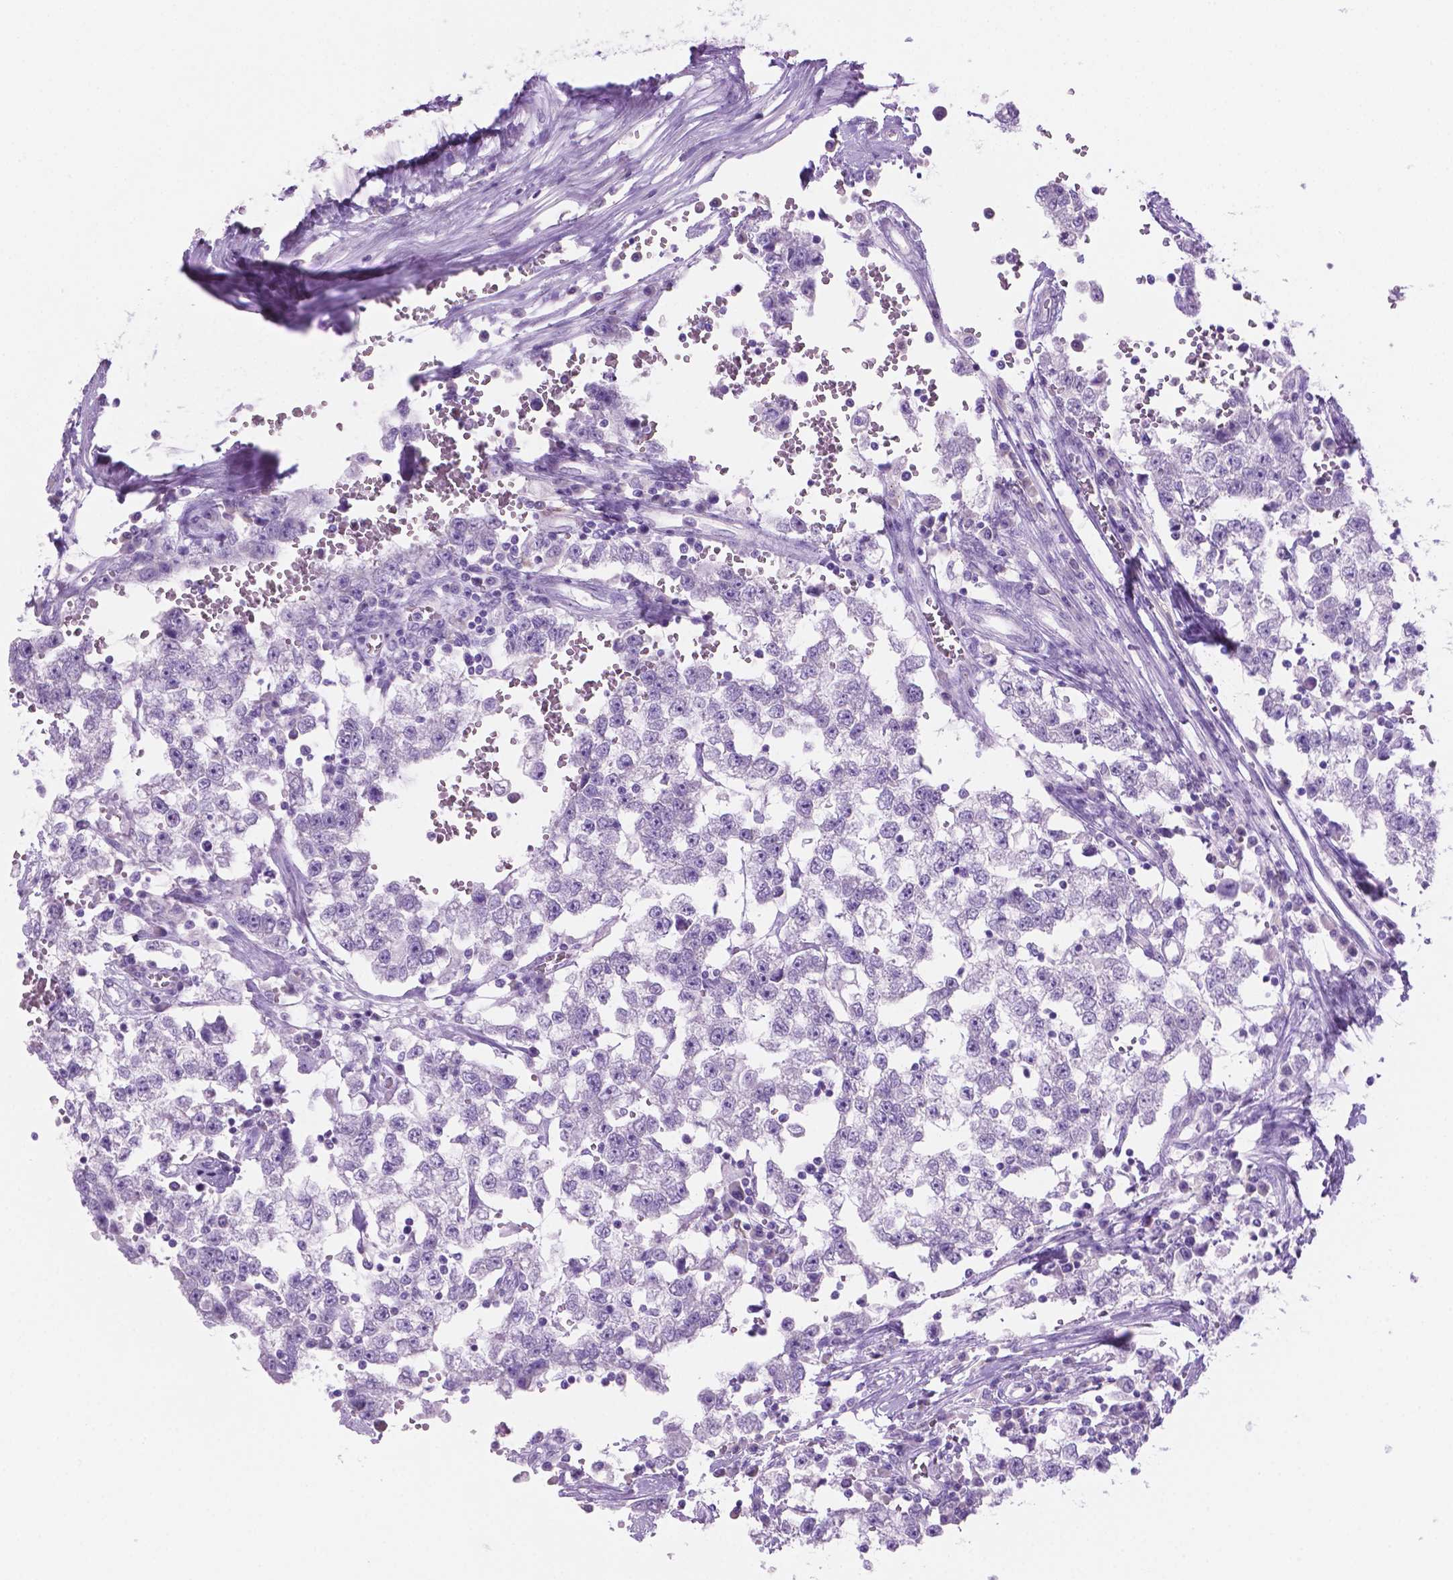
{"staining": {"intensity": "negative", "quantity": "none", "location": "none"}, "tissue": "testis cancer", "cell_type": "Tumor cells", "image_type": "cancer", "snomed": [{"axis": "morphology", "description": "Normal tissue, NOS"}, {"axis": "morphology", "description": "Seminoma, NOS"}, {"axis": "topography", "description": "Testis"}, {"axis": "topography", "description": "Epididymis"}], "caption": "IHC histopathology image of neoplastic tissue: testis seminoma stained with DAB shows no significant protein expression in tumor cells. (Brightfield microscopy of DAB (3,3'-diaminobenzidine) immunohistochemistry (IHC) at high magnification).", "gene": "GRIN2B", "patient": {"sex": "male", "age": 34}}